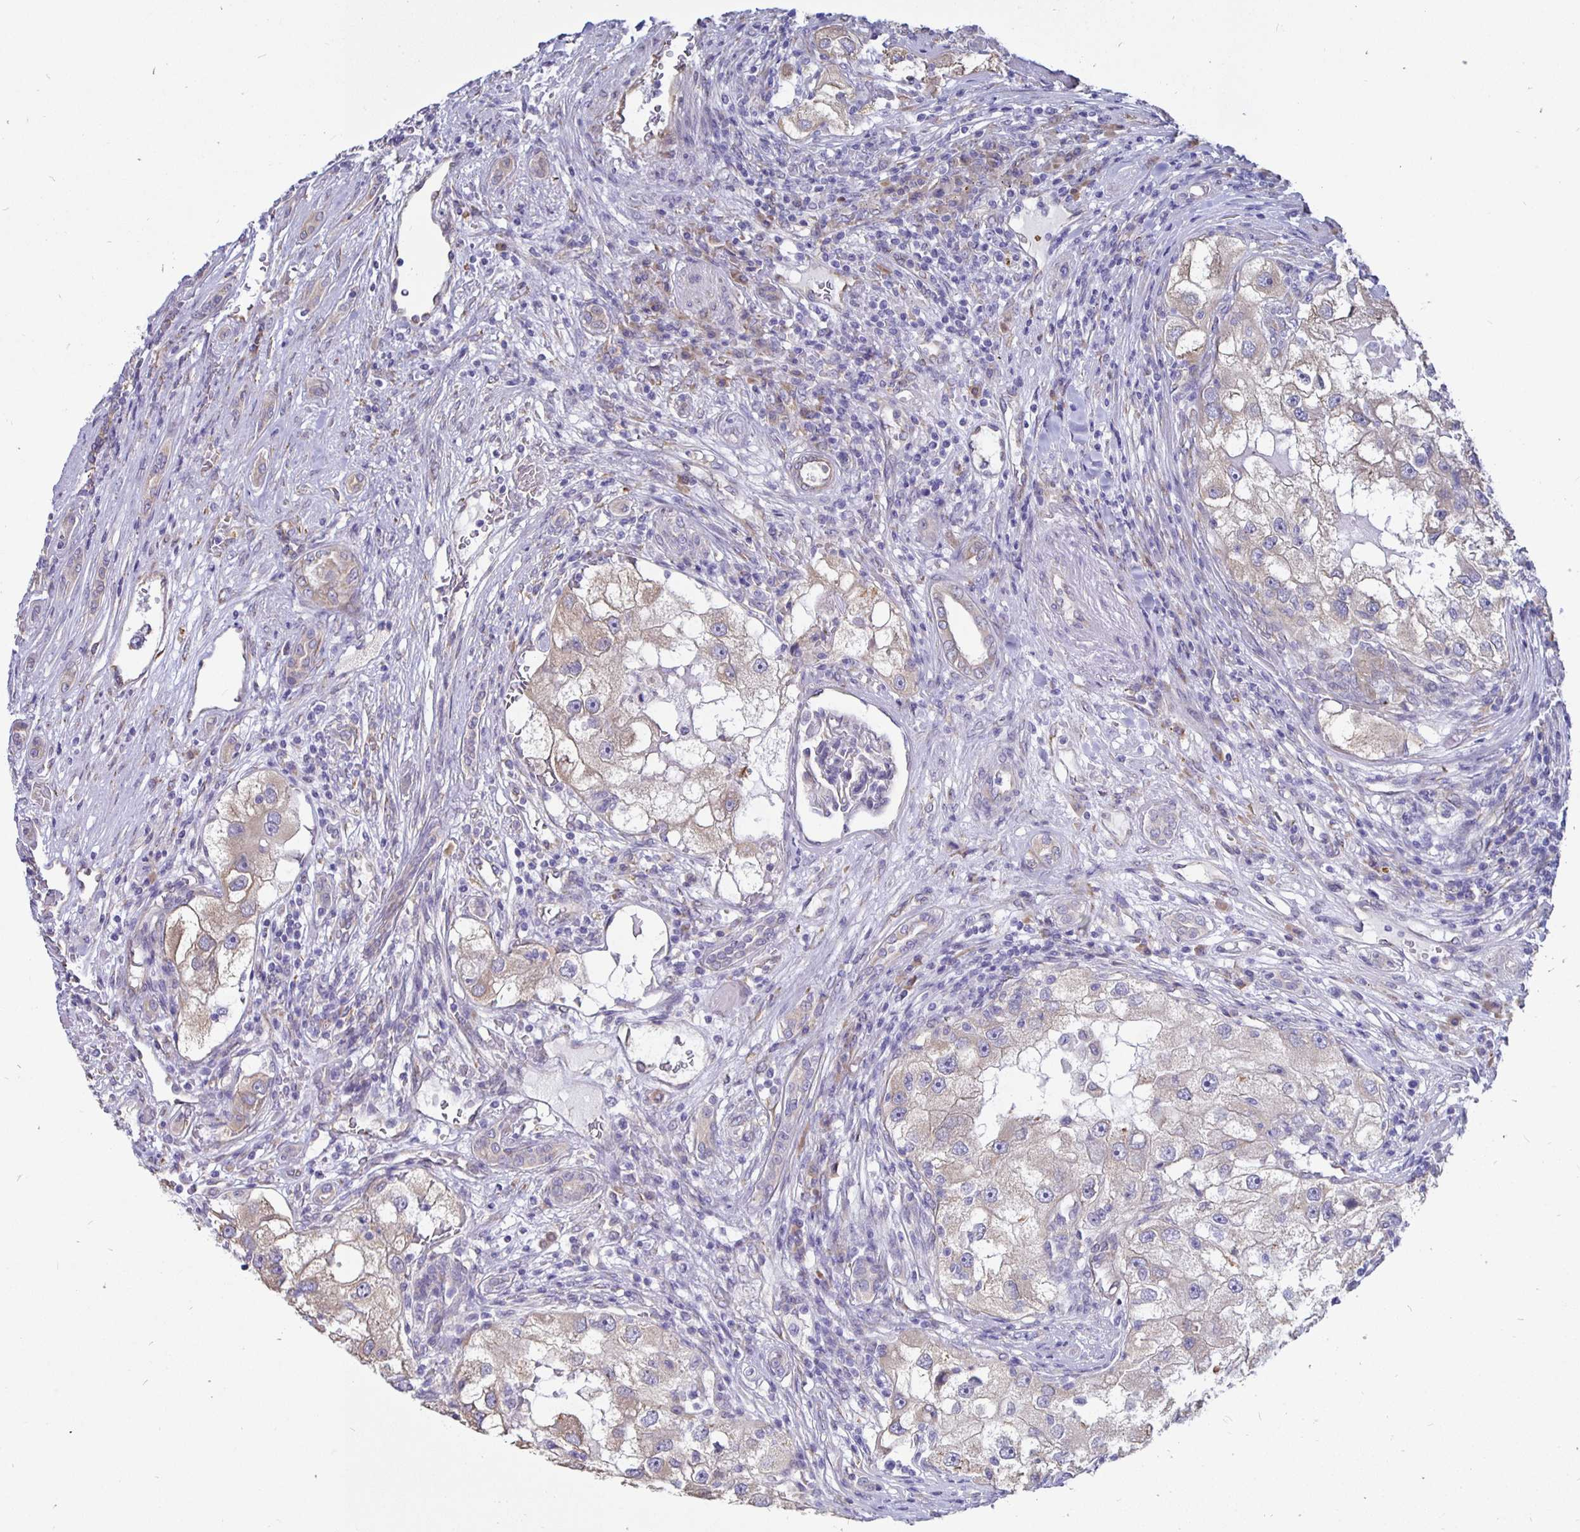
{"staining": {"intensity": "weak", "quantity": "<25%", "location": "cytoplasmic/membranous"}, "tissue": "renal cancer", "cell_type": "Tumor cells", "image_type": "cancer", "snomed": [{"axis": "morphology", "description": "Adenocarcinoma, NOS"}, {"axis": "topography", "description": "Kidney"}], "caption": "Immunohistochemistry (IHC) histopathology image of renal adenocarcinoma stained for a protein (brown), which displays no positivity in tumor cells.", "gene": "DNAI2", "patient": {"sex": "male", "age": 63}}